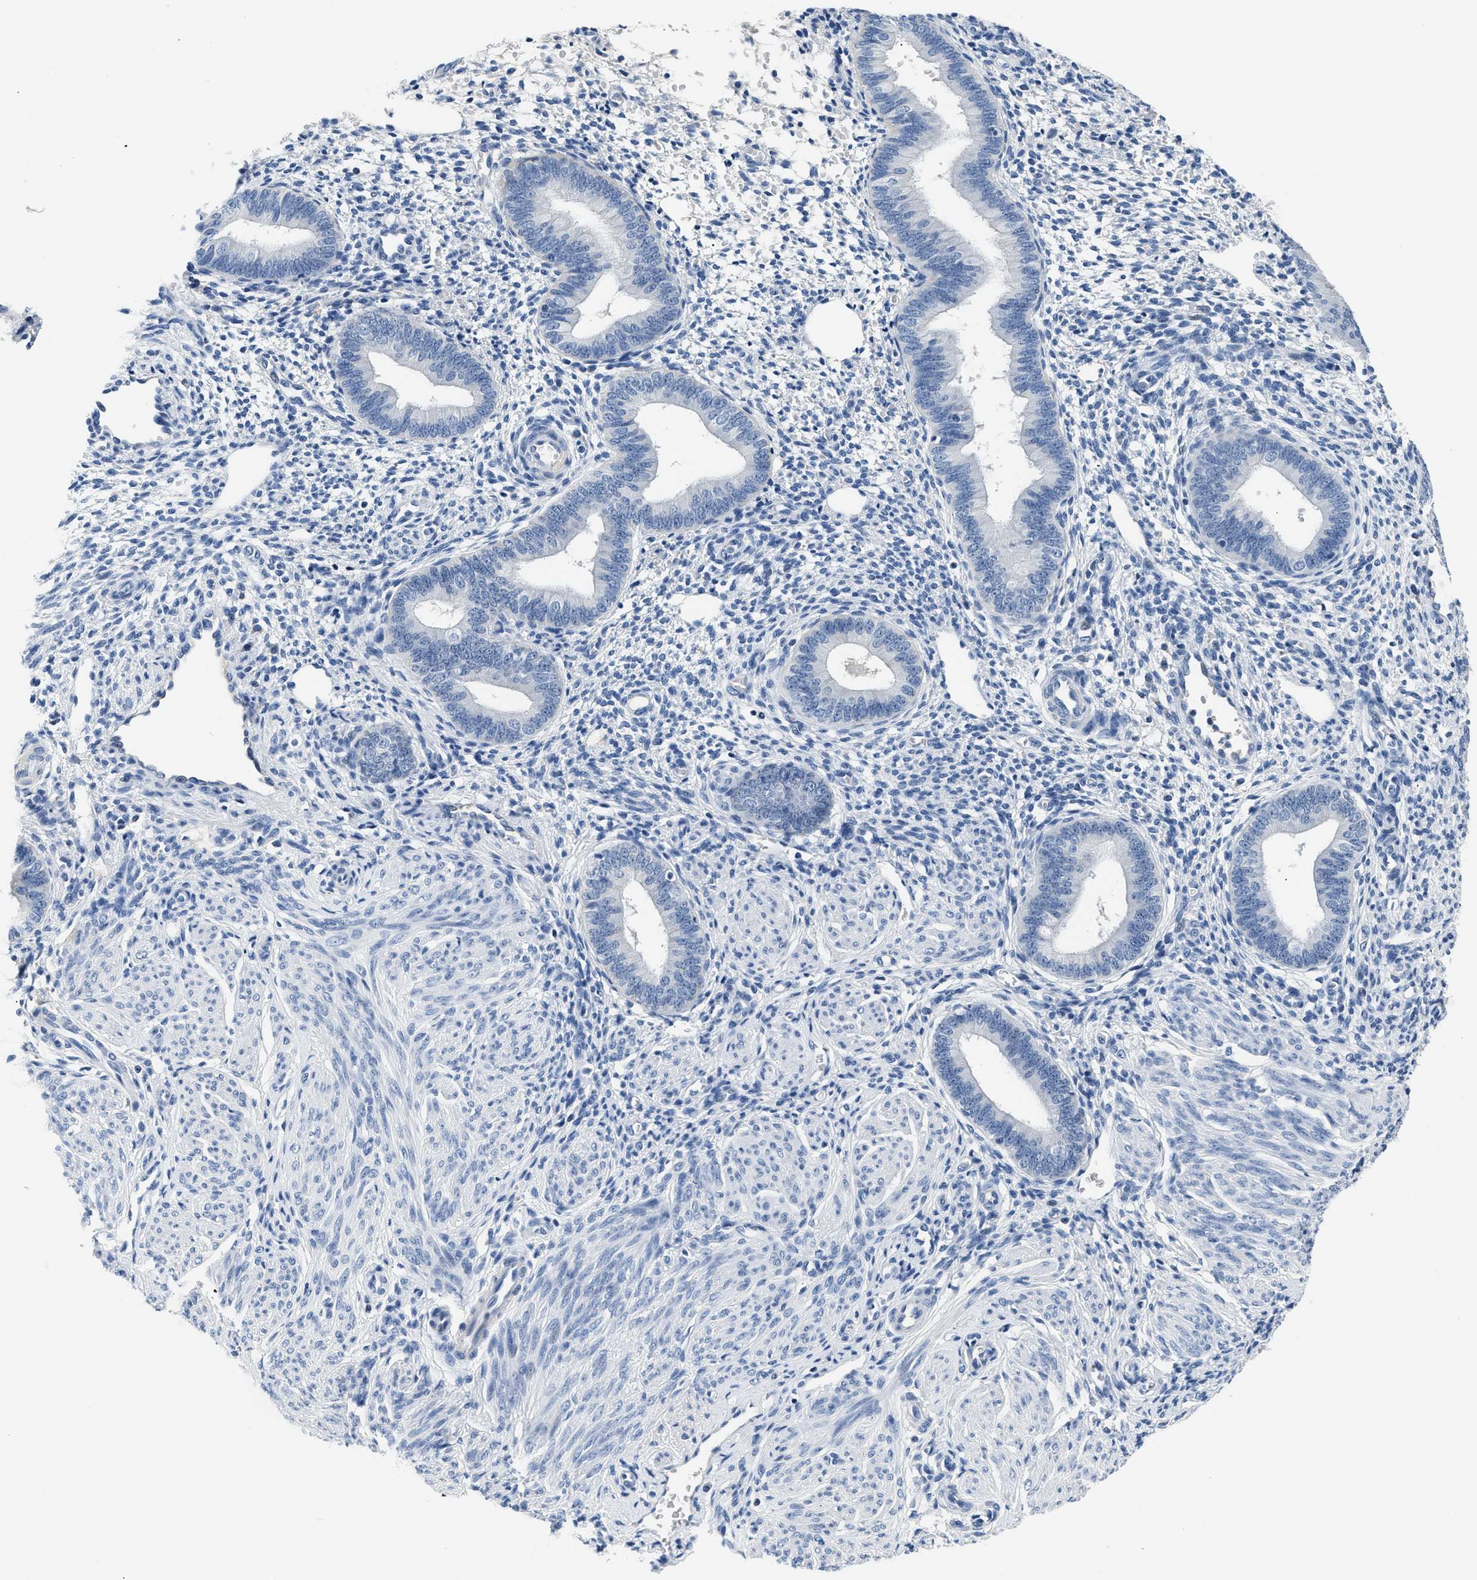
{"staining": {"intensity": "negative", "quantity": "none", "location": "none"}, "tissue": "endometrium", "cell_type": "Cells in endometrial stroma", "image_type": "normal", "snomed": [{"axis": "morphology", "description": "Normal tissue, NOS"}, {"axis": "topography", "description": "Endometrium"}], "caption": "This is an IHC histopathology image of unremarkable human endometrium. There is no expression in cells in endometrial stroma.", "gene": "PCK2", "patient": {"sex": "female", "age": 46}}